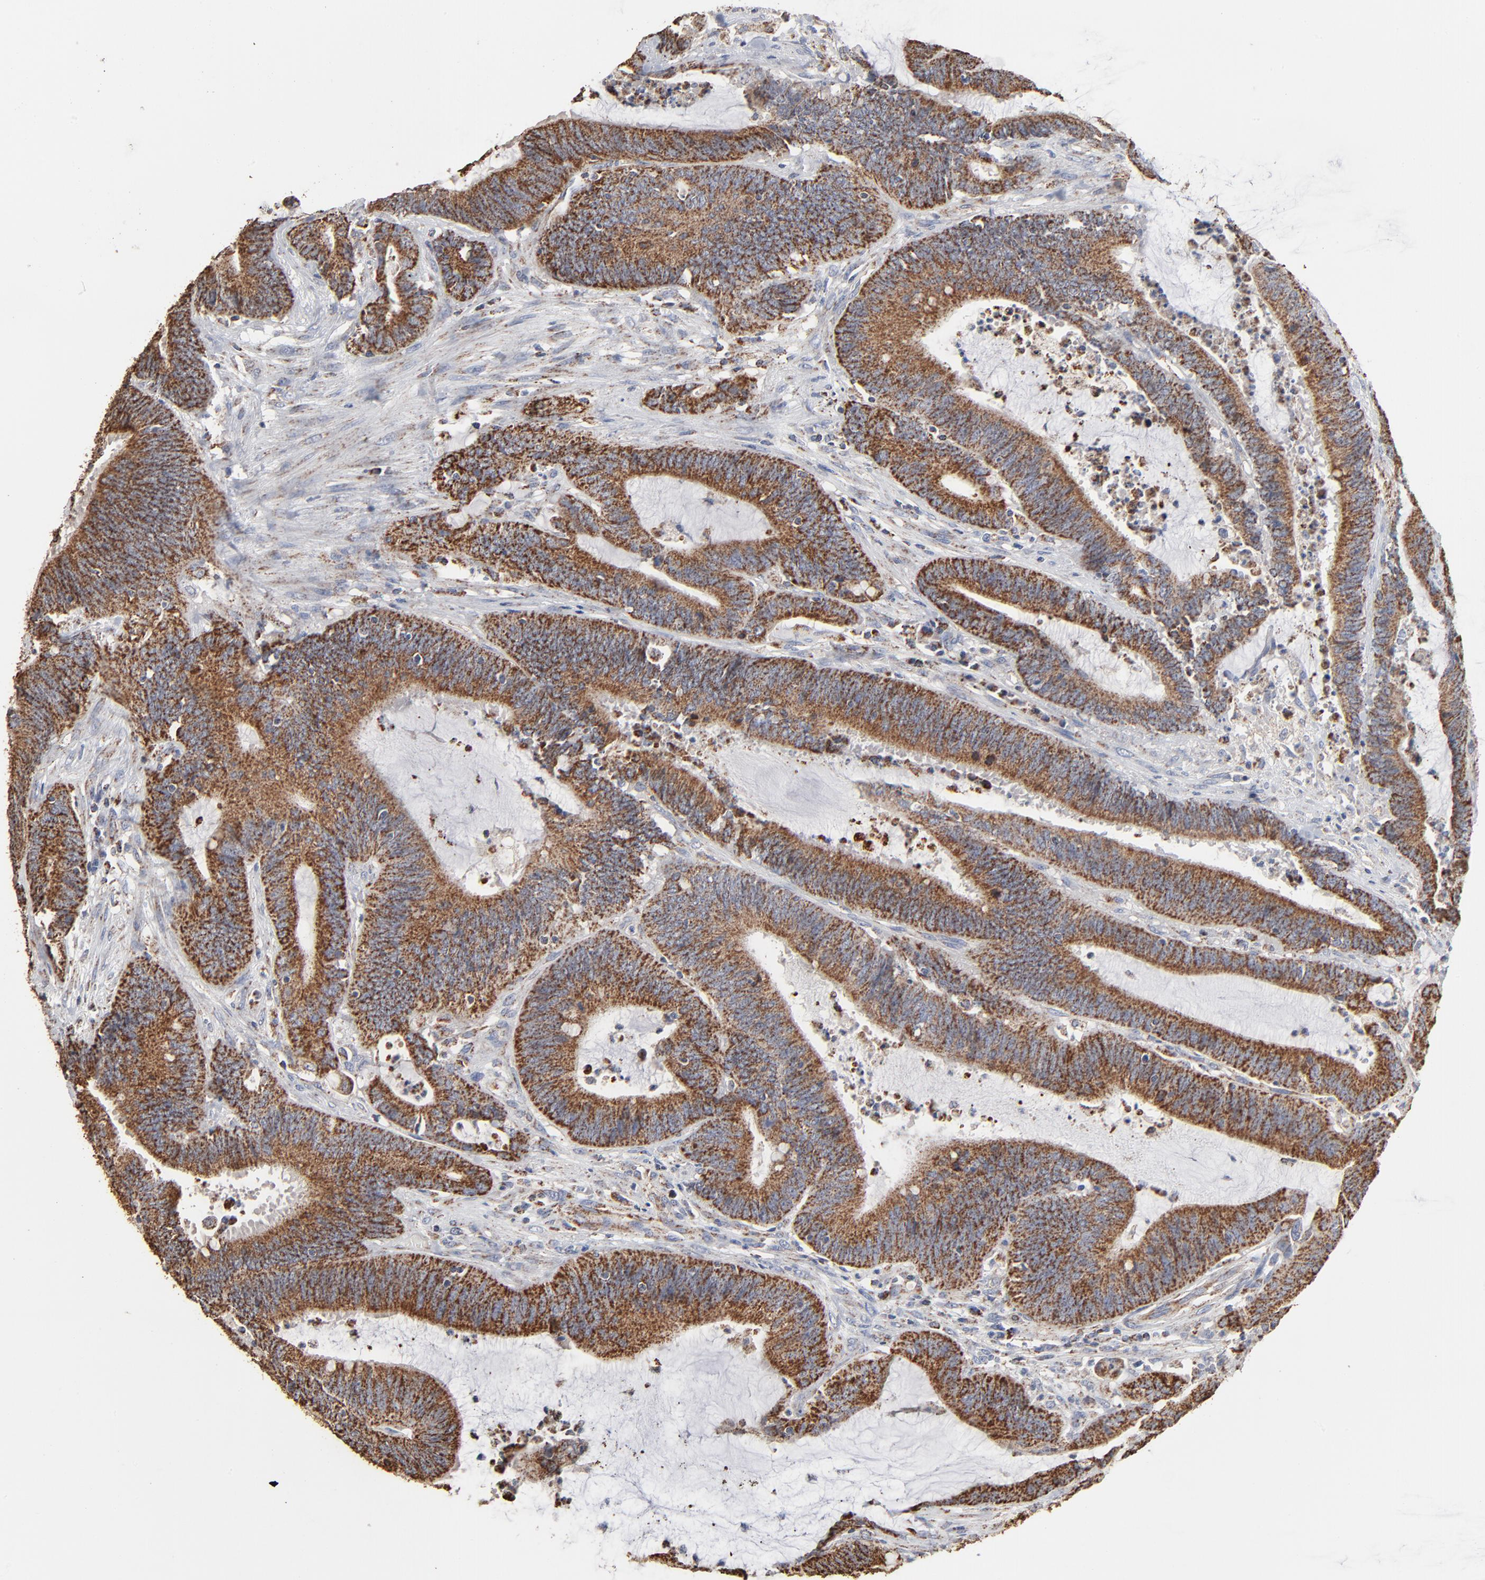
{"staining": {"intensity": "strong", "quantity": ">75%", "location": "cytoplasmic/membranous"}, "tissue": "colorectal cancer", "cell_type": "Tumor cells", "image_type": "cancer", "snomed": [{"axis": "morphology", "description": "Adenocarcinoma, NOS"}, {"axis": "topography", "description": "Rectum"}], "caption": "A photomicrograph of human colorectal cancer (adenocarcinoma) stained for a protein shows strong cytoplasmic/membranous brown staining in tumor cells.", "gene": "UQCRC1", "patient": {"sex": "female", "age": 66}}